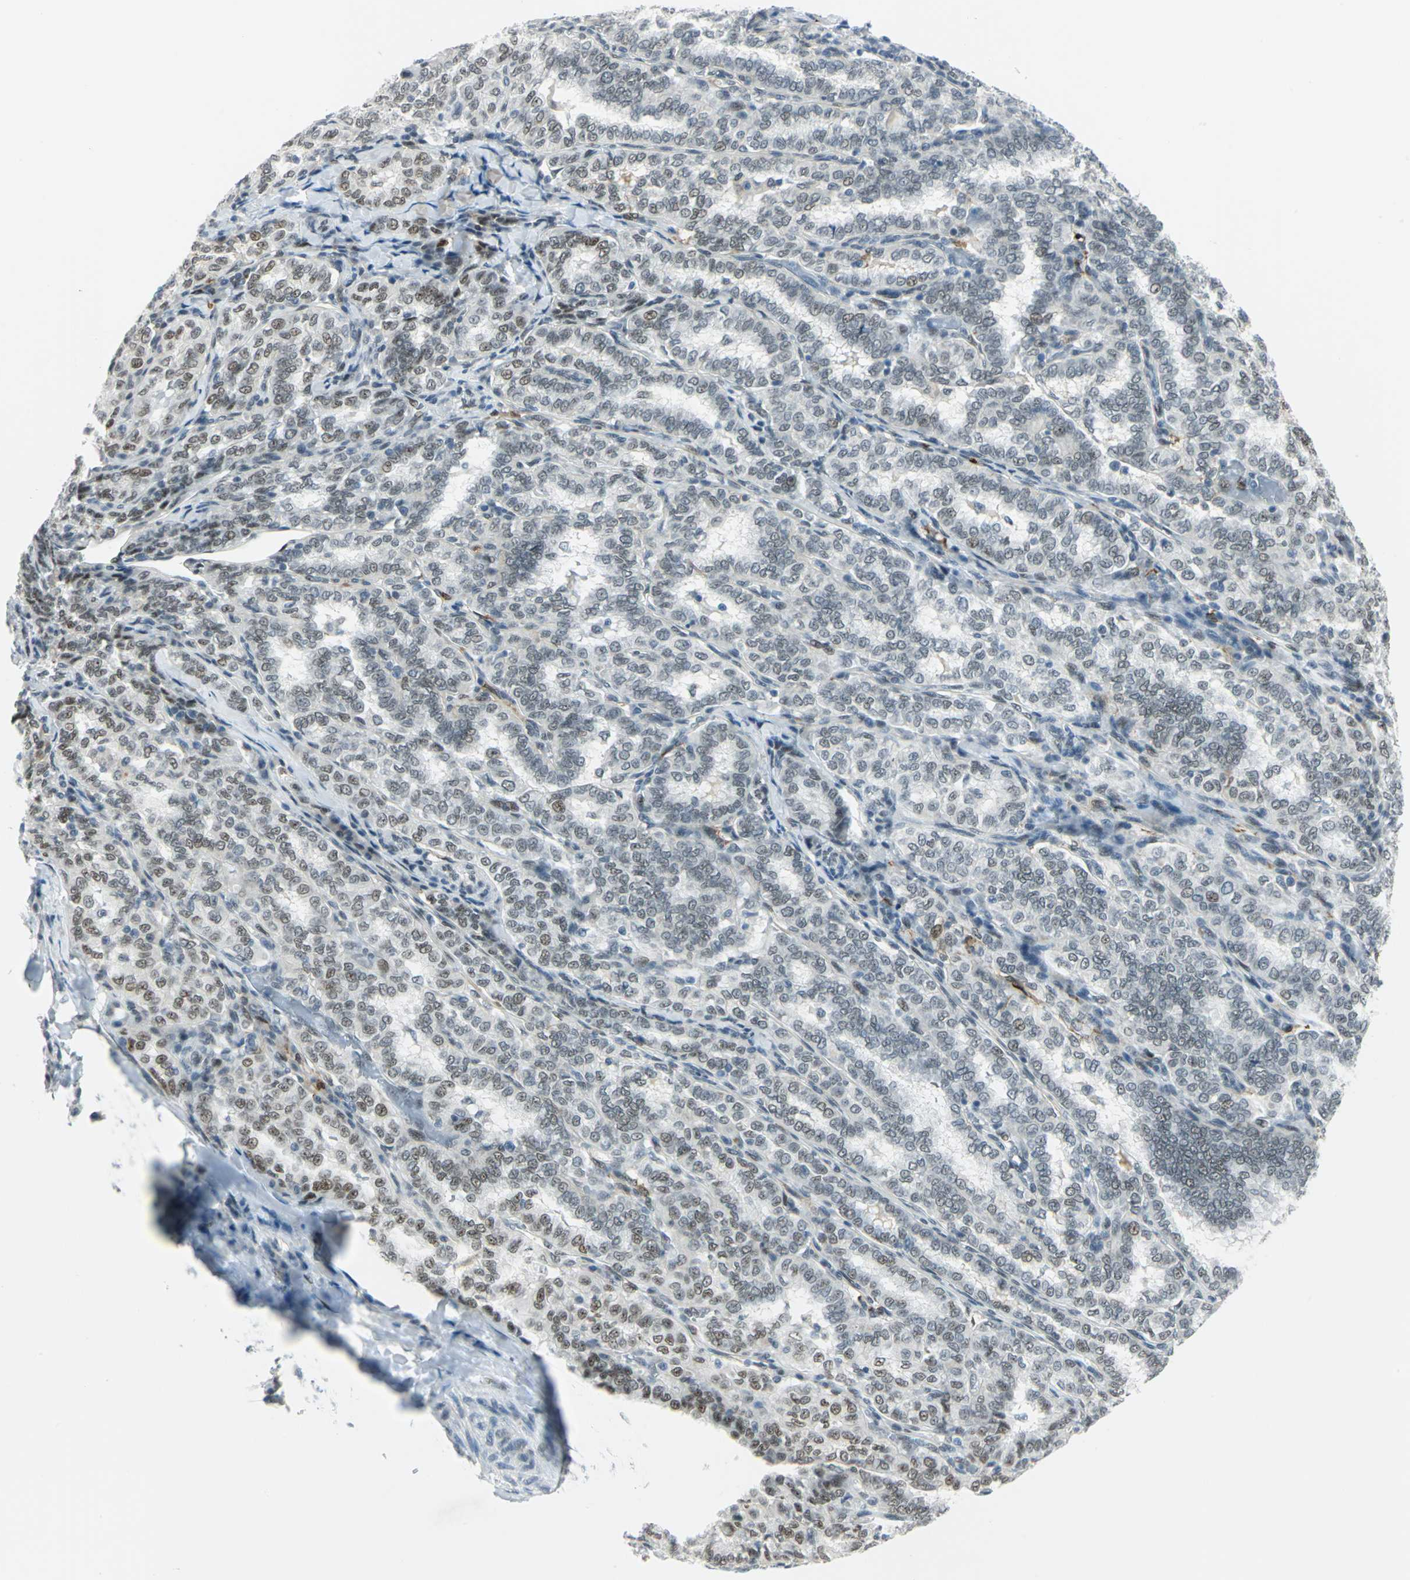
{"staining": {"intensity": "strong", "quantity": ">75%", "location": "nuclear"}, "tissue": "thyroid cancer", "cell_type": "Tumor cells", "image_type": "cancer", "snomed": [{"axis": "morphology", "description": "Papillary adenocarcinoma, NOS"}, {"axis": "topography", "description": "Thyroid gland"}], "caption": "IHC (DAB) staining of human thyroid papillary adenocarcinoma displays strong nuclear protein positivity in approximately >75% of tumor cells.", "gene": "MTMR10", "patient": {"sex": "female", "age": 30}}